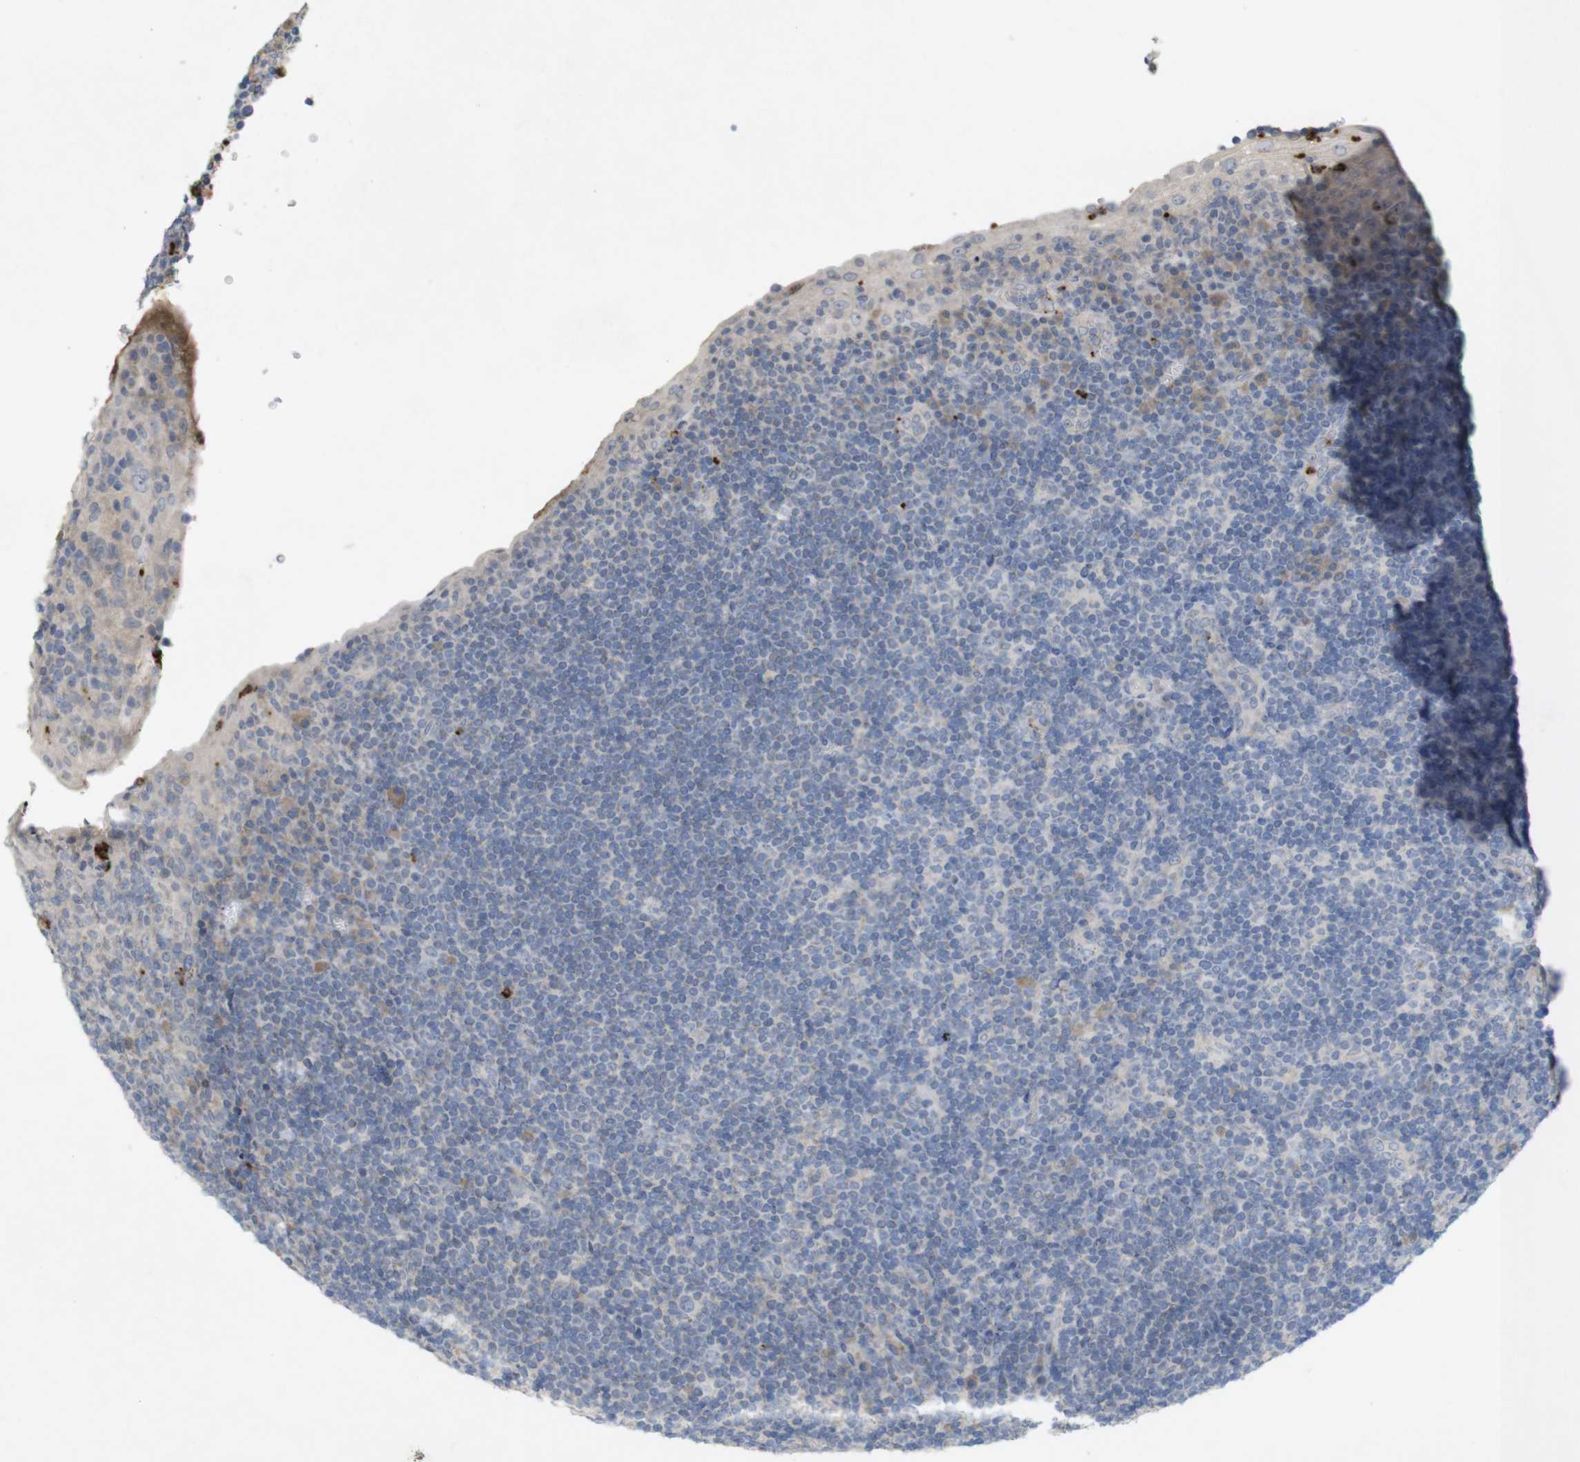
{"staining": {"intensity": "negative", "quantity": "none", "location": "none"}, "tissue": "tonsil", "cell_type": "Germinal center cells", "image_type": "normal", "snomed": [{"axis": "morphology", "description": "Normal tissue, NOS"}, {"axis": "topography", "description": "Tonsil"}], "caption": "High power microscopy micrograph of an immunohistochemistry photomicrograph of unremarkable tonsil, revealing no significant expression in germinal center cells.", "gene": "TSPAN14", "patient": {"sex": "male", "age": 37}}